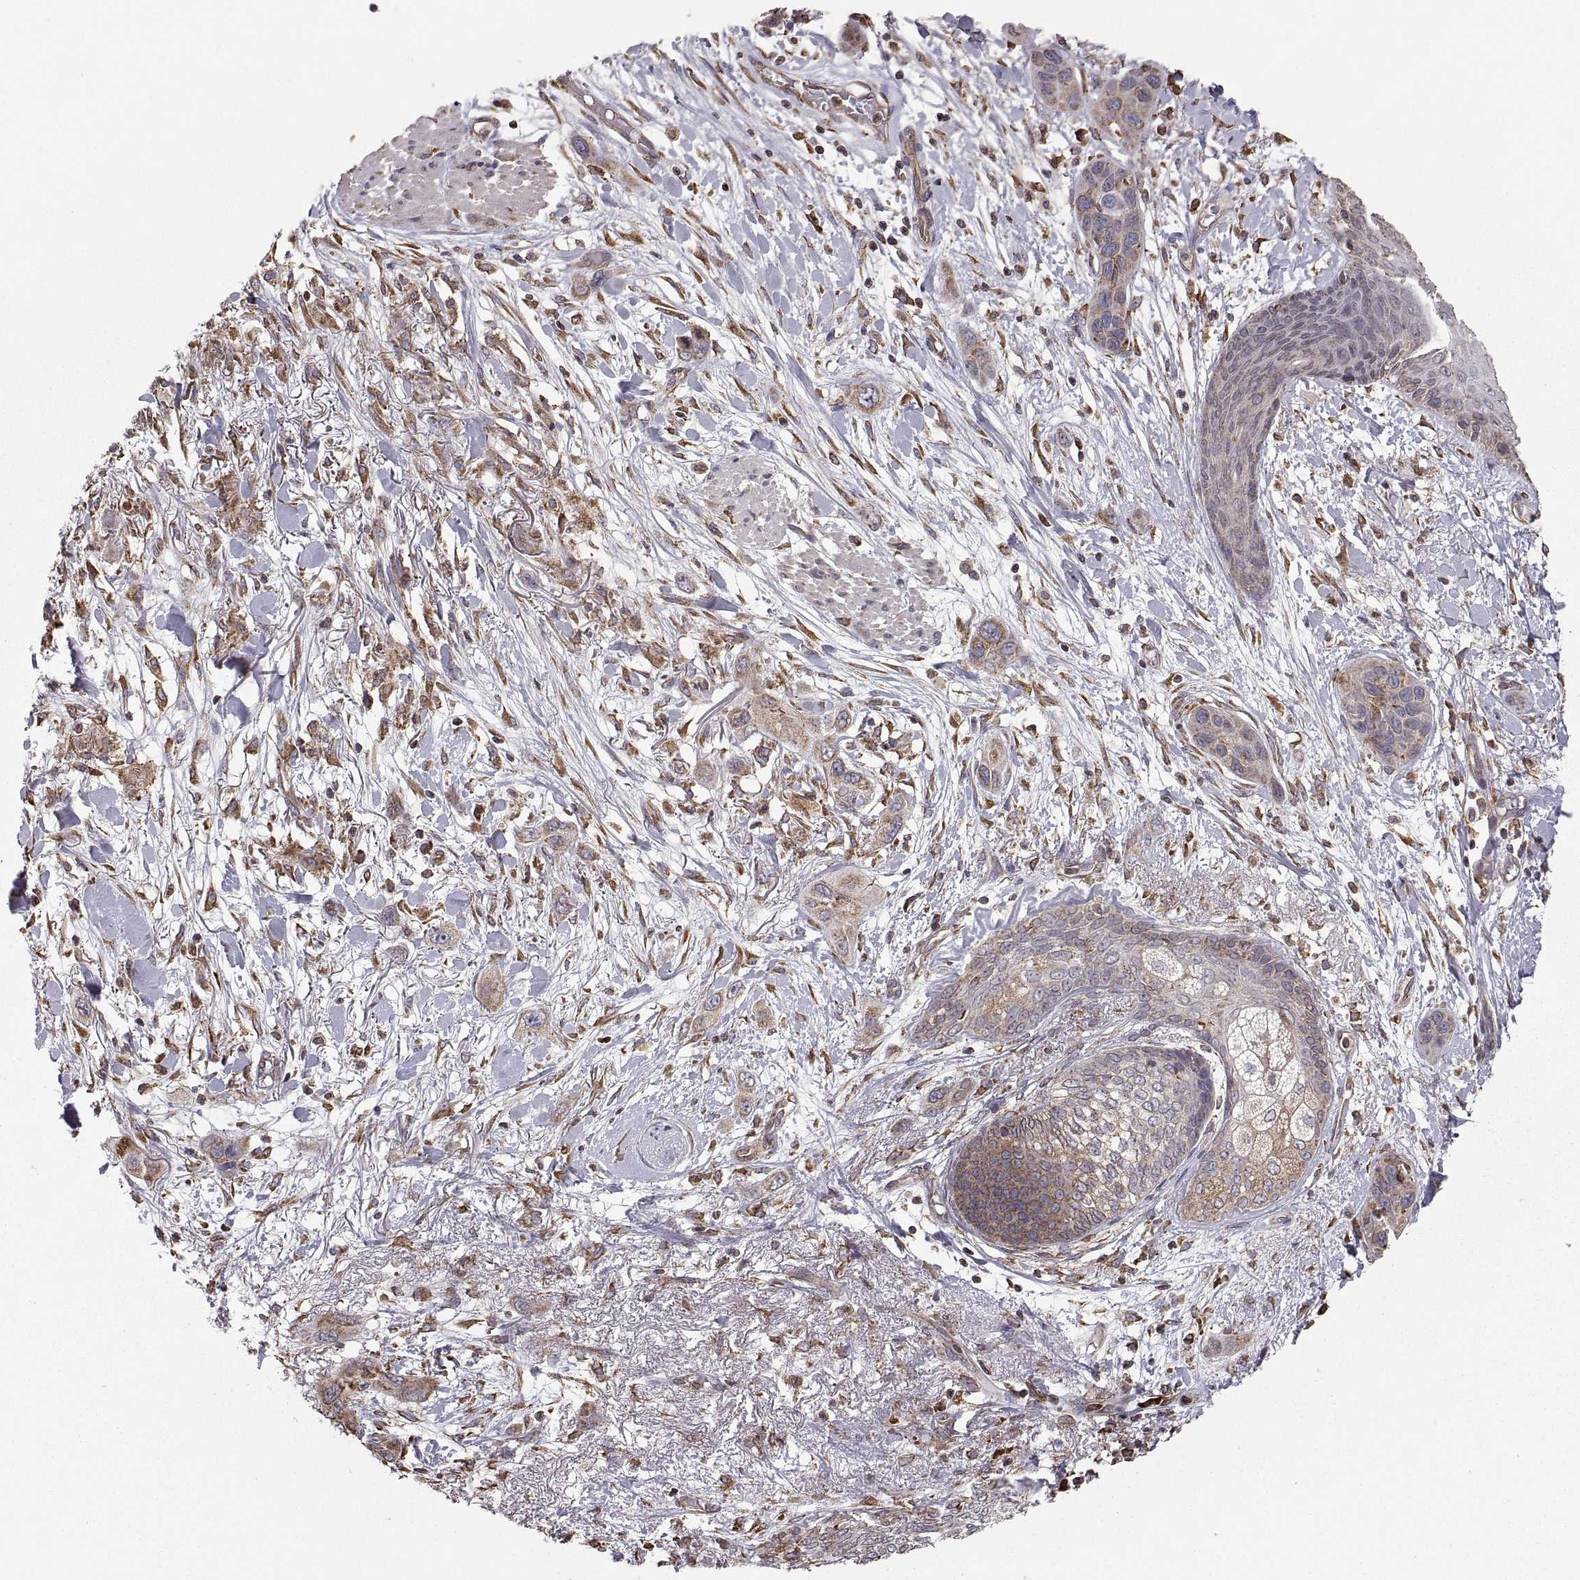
{"staining": {"intensity": "moderate", "quantity": "<25%", "location": "cytoplasmic/membranous"}, "tissue": "skin cancer", "cell_type": "Tumor cells", "image_type": "cancer", "snomed": [{"axis": "morphology", "description": "Squamous cell carcinoma, NOS"}, {"axis": "topography", "description": "Skin"}], "caption": "Immunohistochemical staining of human skin cancer (squamous cell carcinoma) demonstrates low levels of moderate cytoplasmic/membranous staining in approximately <25% of tumor cells.", "gene": "PDIA3", "patient": {"sex": "male", "age": 79}}